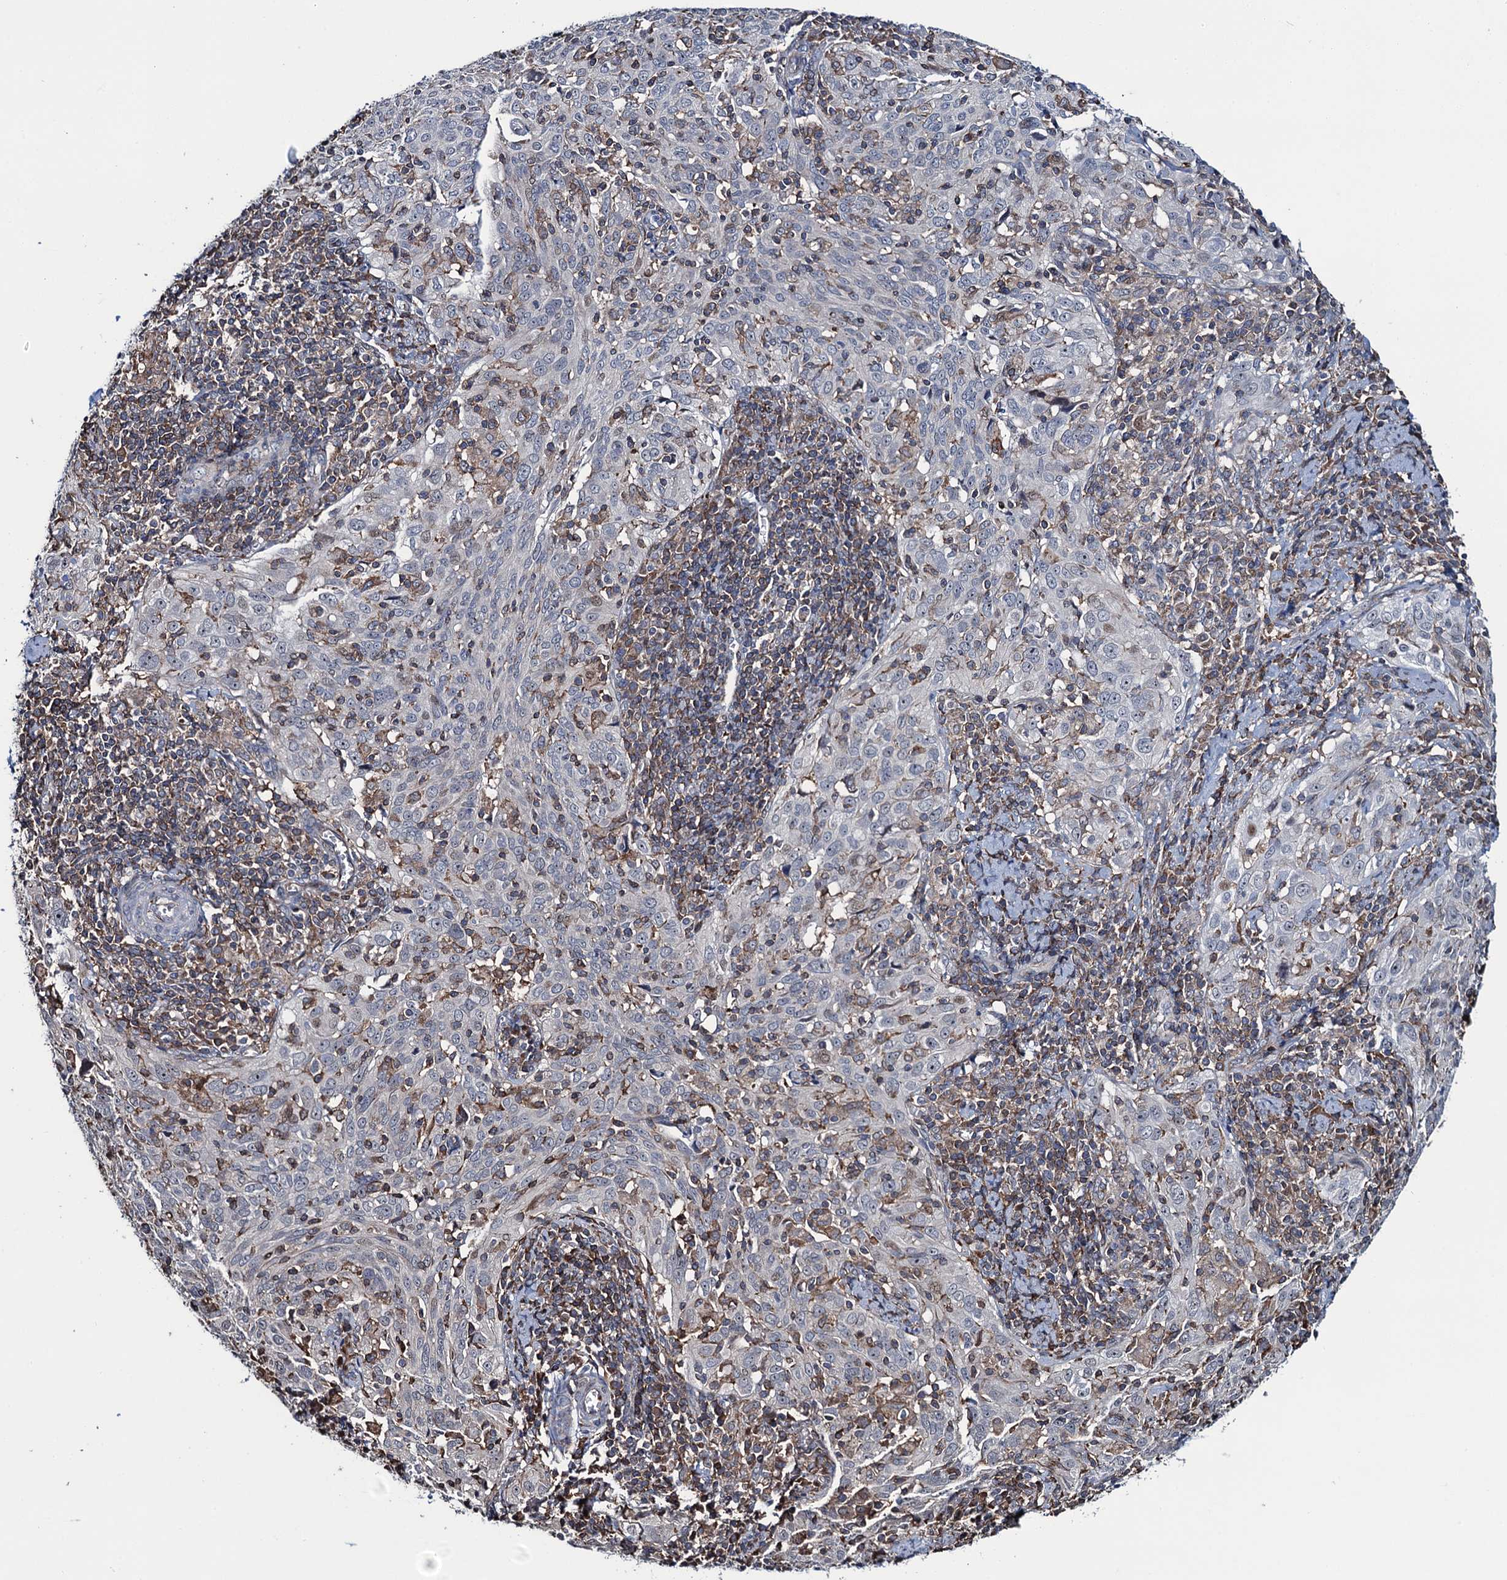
{"staining": {"intensity": "negative", "quantity": "none", "location": "none"}, "tissue": "cervical cancer", "cell_type": "Tumor cells", "image_type": "cancer", "snomed": [{"axis": "morphology", "description": "Normal tissue, NOS"}, {"axis": "morphology", "description": "Squamous cell carcinoma, NOS"}, {"axis": "topography", "description": "Cervix"}], "caption": "This is an IHC micrograph of human squamous cell carcinoma (cervical). There is no positivity in tumor cells.", "gene": "CCDC102A", "patient": {"sex": "female", "age": 31}}